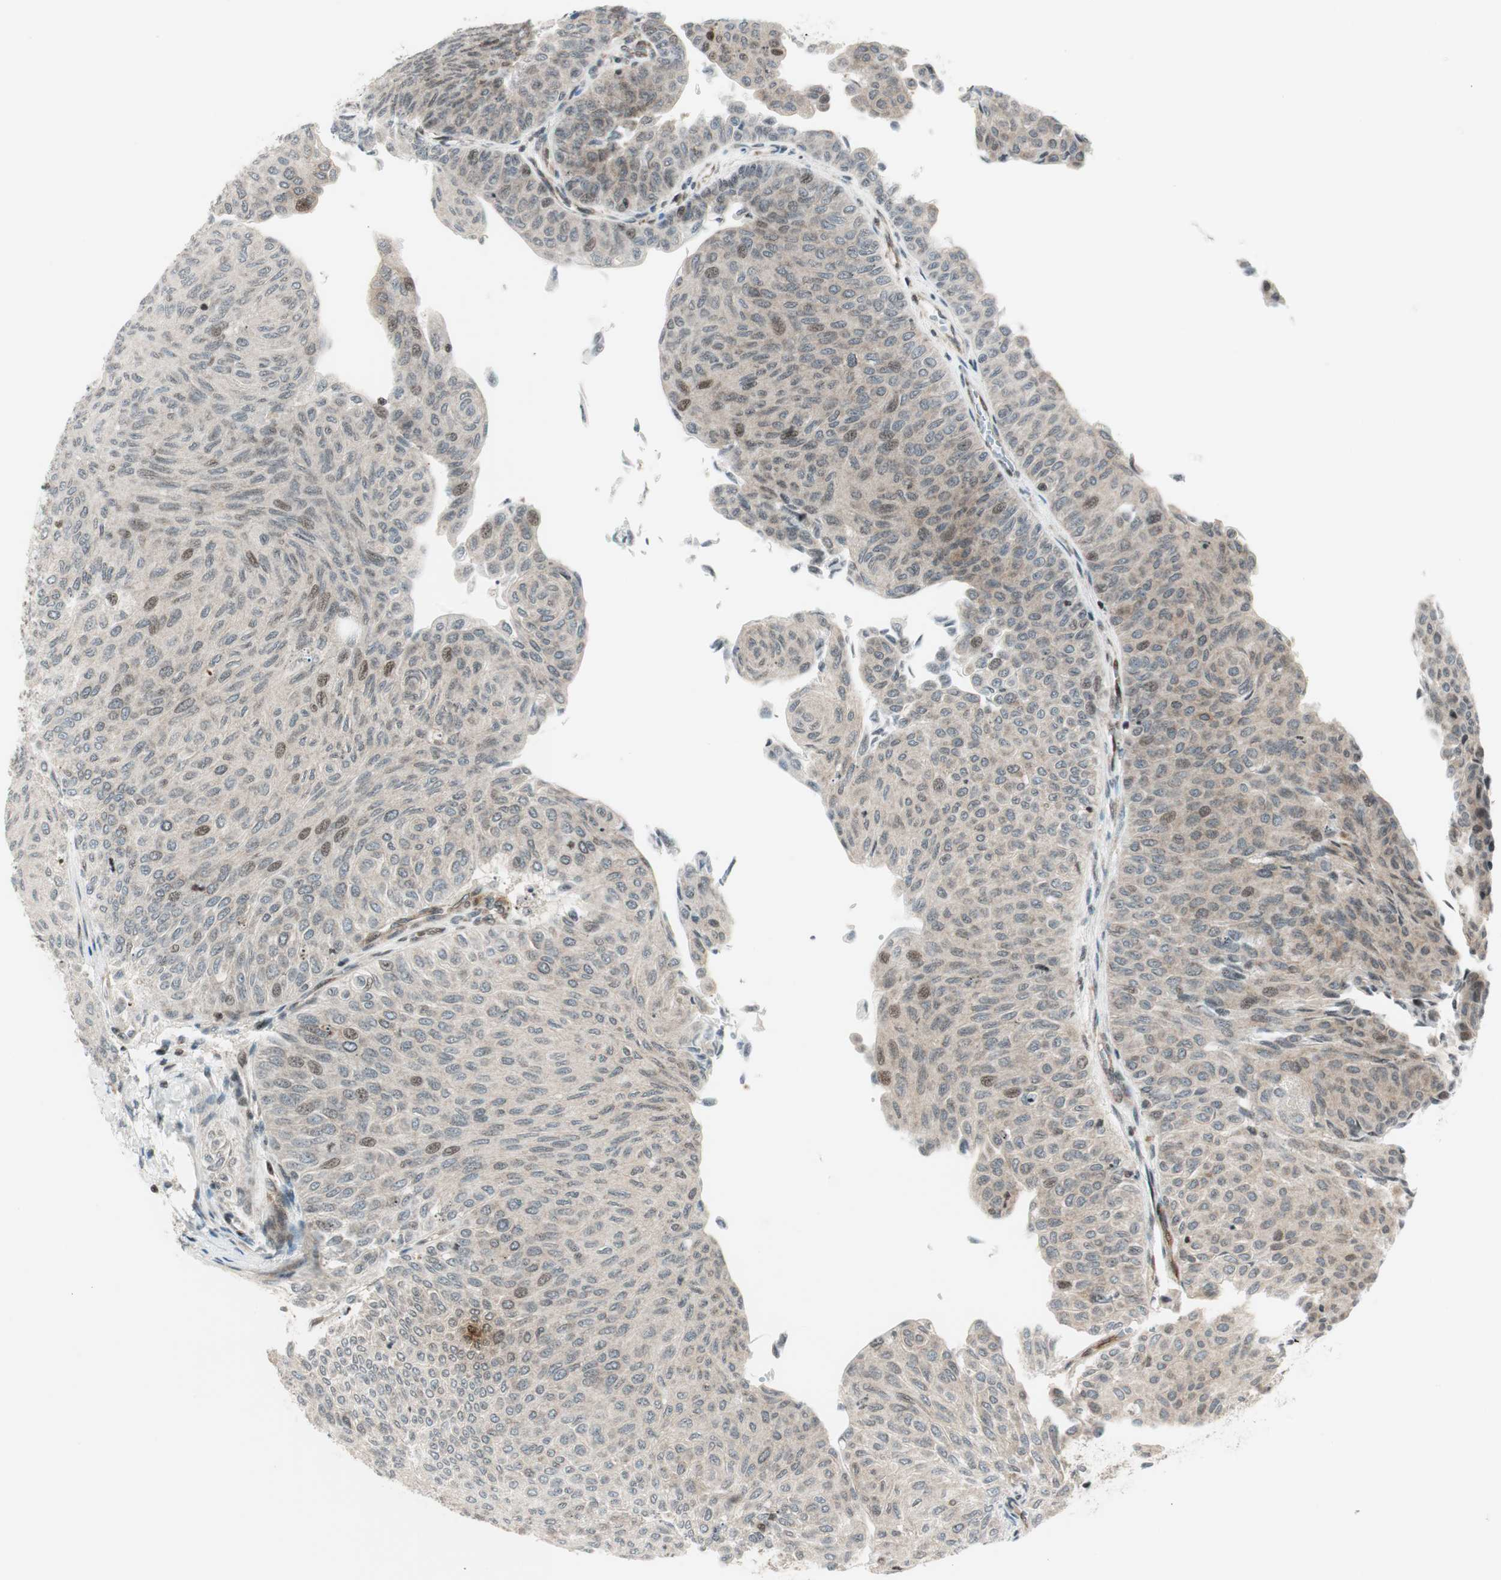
{"staining": {"intensity": "moderate", "quantity": "<25%", "location": "cytoplasmic/membranous,nuclear"}, "tissue": "urothelial cancer", "cell_type": "Tumor cells", "image_type": "cancer", "snomed": [{"axis": "morphology", "description": "Urothelial carcinoma, Low grade"}, {"axis": "topography", "description": "Urinary bladder"}], "caption": "The immunohistochemical stain labels moderate cytoplasmic/membranous and nuclear expression in tumor cells of low-grade urothelial carcinoma tissue. (DAB = brown stain, brightfield microscopy at high magnification).", "gene": "TPT1", "patient": {"sex": "male", "age": 78}}